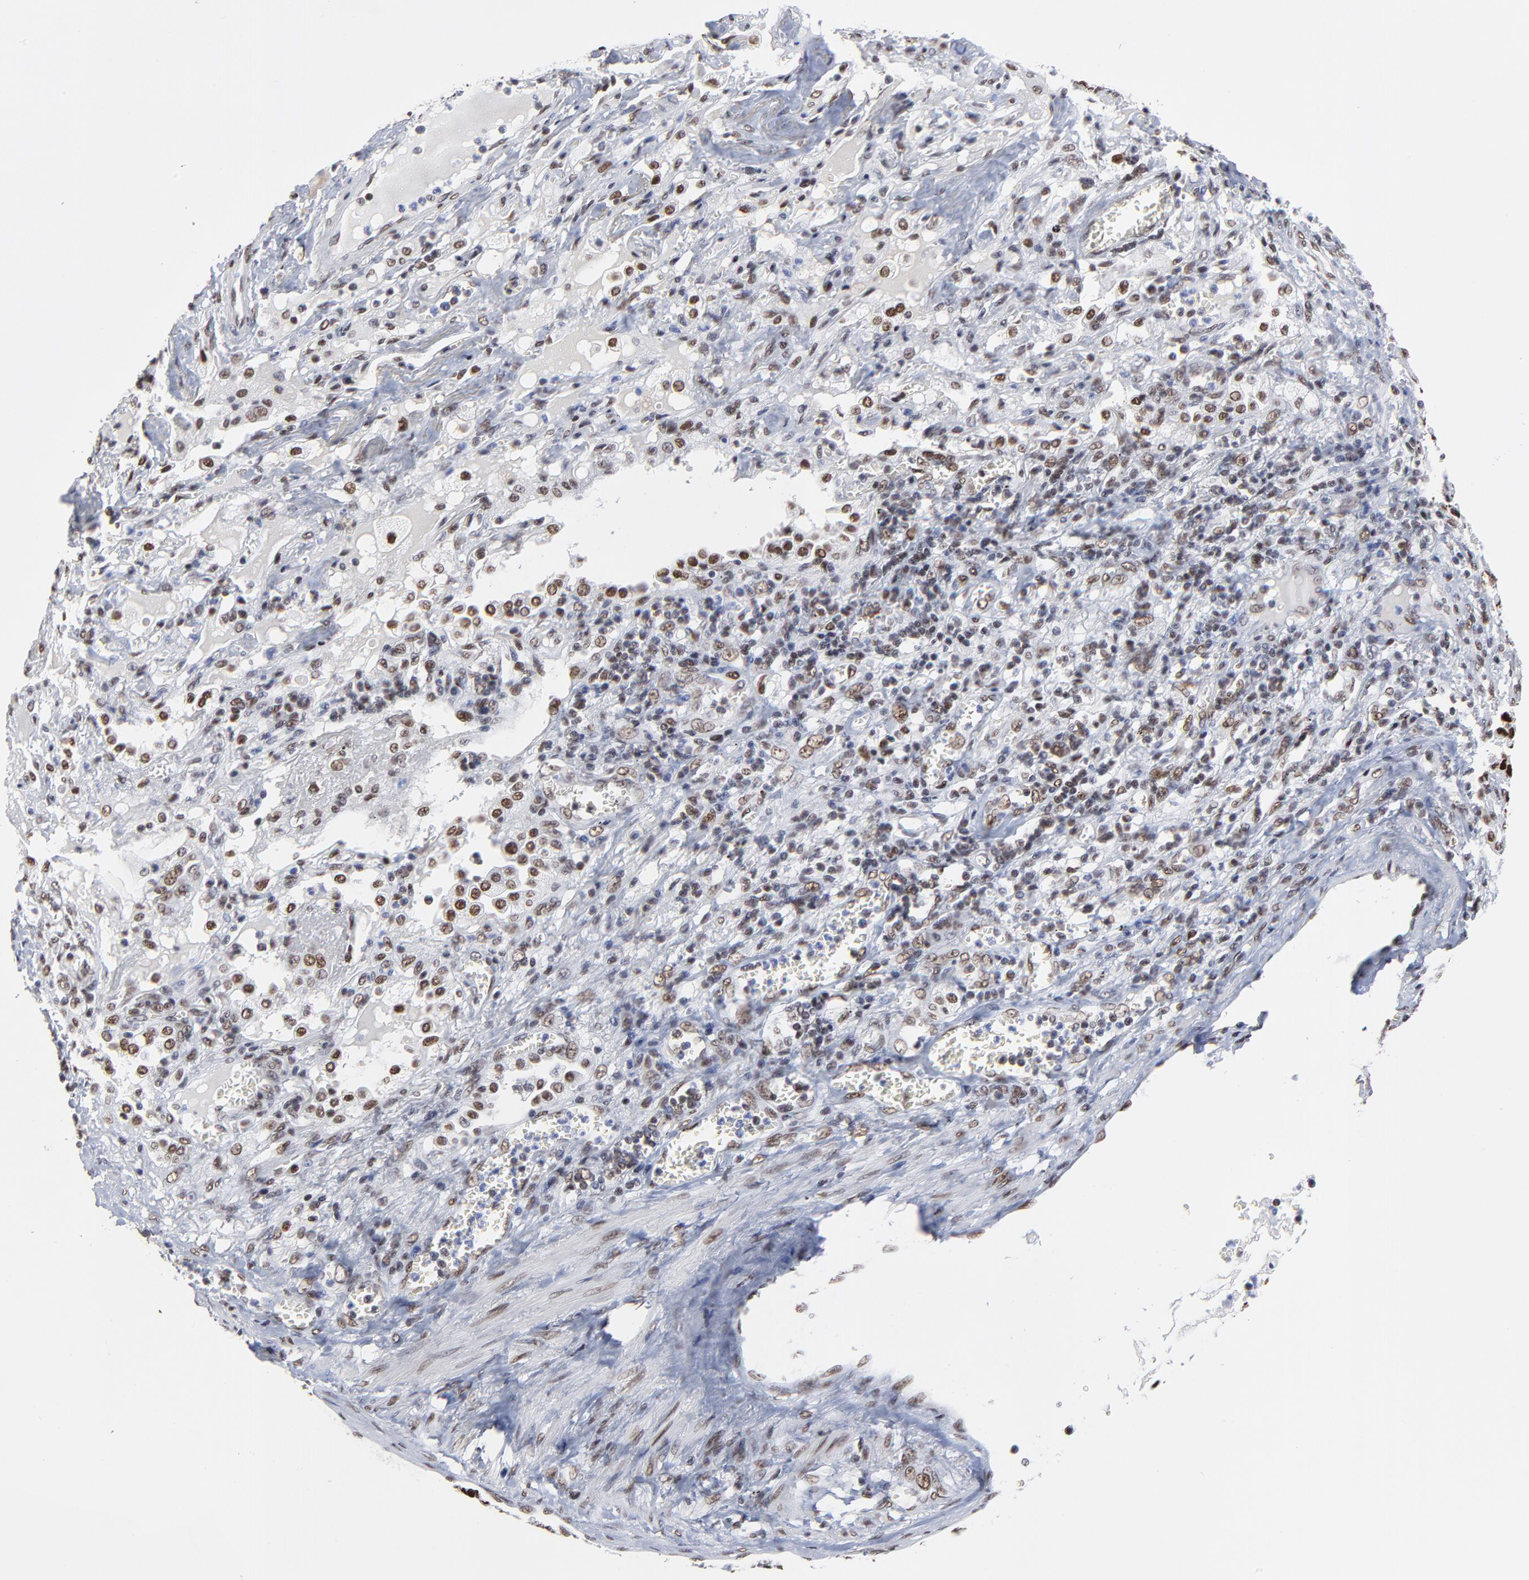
{"staining": {"intensity": "moderate", "quantity": "25%-75%", "location": "nuclear"}, "tissue": "lung cancer", "cell_type": "Tumor cells", "image_type": "cancer", "snomed": [{"axis": "morphology", "description": "Squamous cell carcinoma, NOS"}, {"axis": "topography", "description": "Lung"}], "caption": "A micrograph of lung squamous cell carcinoma stained for a protein exhibits moderate nuclear brown staining in tumor cells.", "gene": "ZMYM3", "patient": {"sex": "female", "age": 76}}